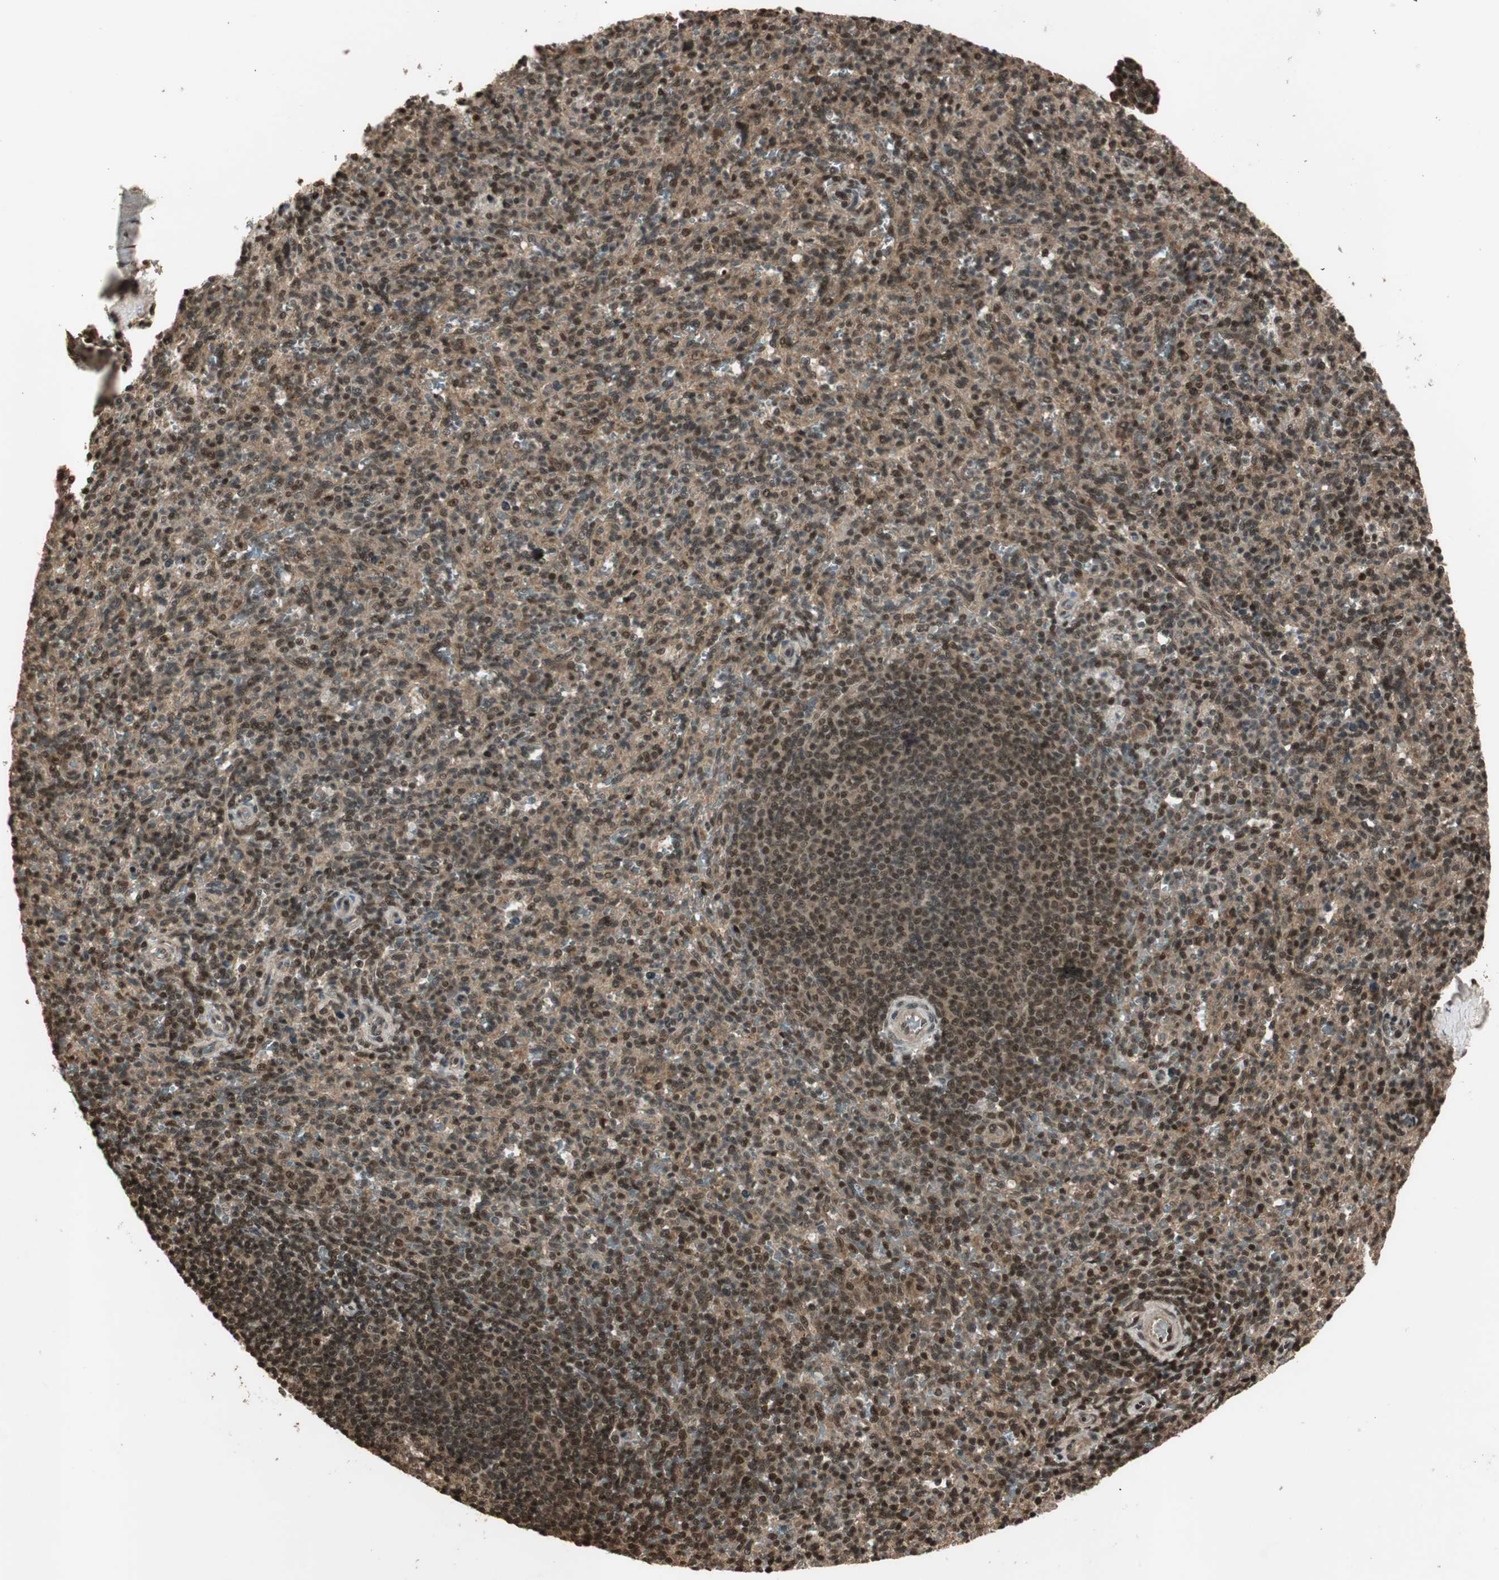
{"staining": {"intensity": "strong", "quantity": "25%-75%", "location": "cytoplasmic/membranous,nuclear"}, "tissue": "spleen", "cell_type": "Cells in red pulp", "image_type": "normal", "snomed": [{"axis": "morphology", "description": "Normal tissue, NOS"}, {"axis": "topography", "description": "Spleen"}], "caption": "Immunohistochemistry (IHC) image of unremarkable spleen: spleen stained using immunohistochemistry demonstrates high levels of strong protein expression localized specifically in the cytoplasmic/membranous,nuclear of cells in red pulp, appearing as a cytoplasmic/membranous,nuclear brown color.", "gene": "RPA3", "patient": {"sex": "male", "age": 36}}